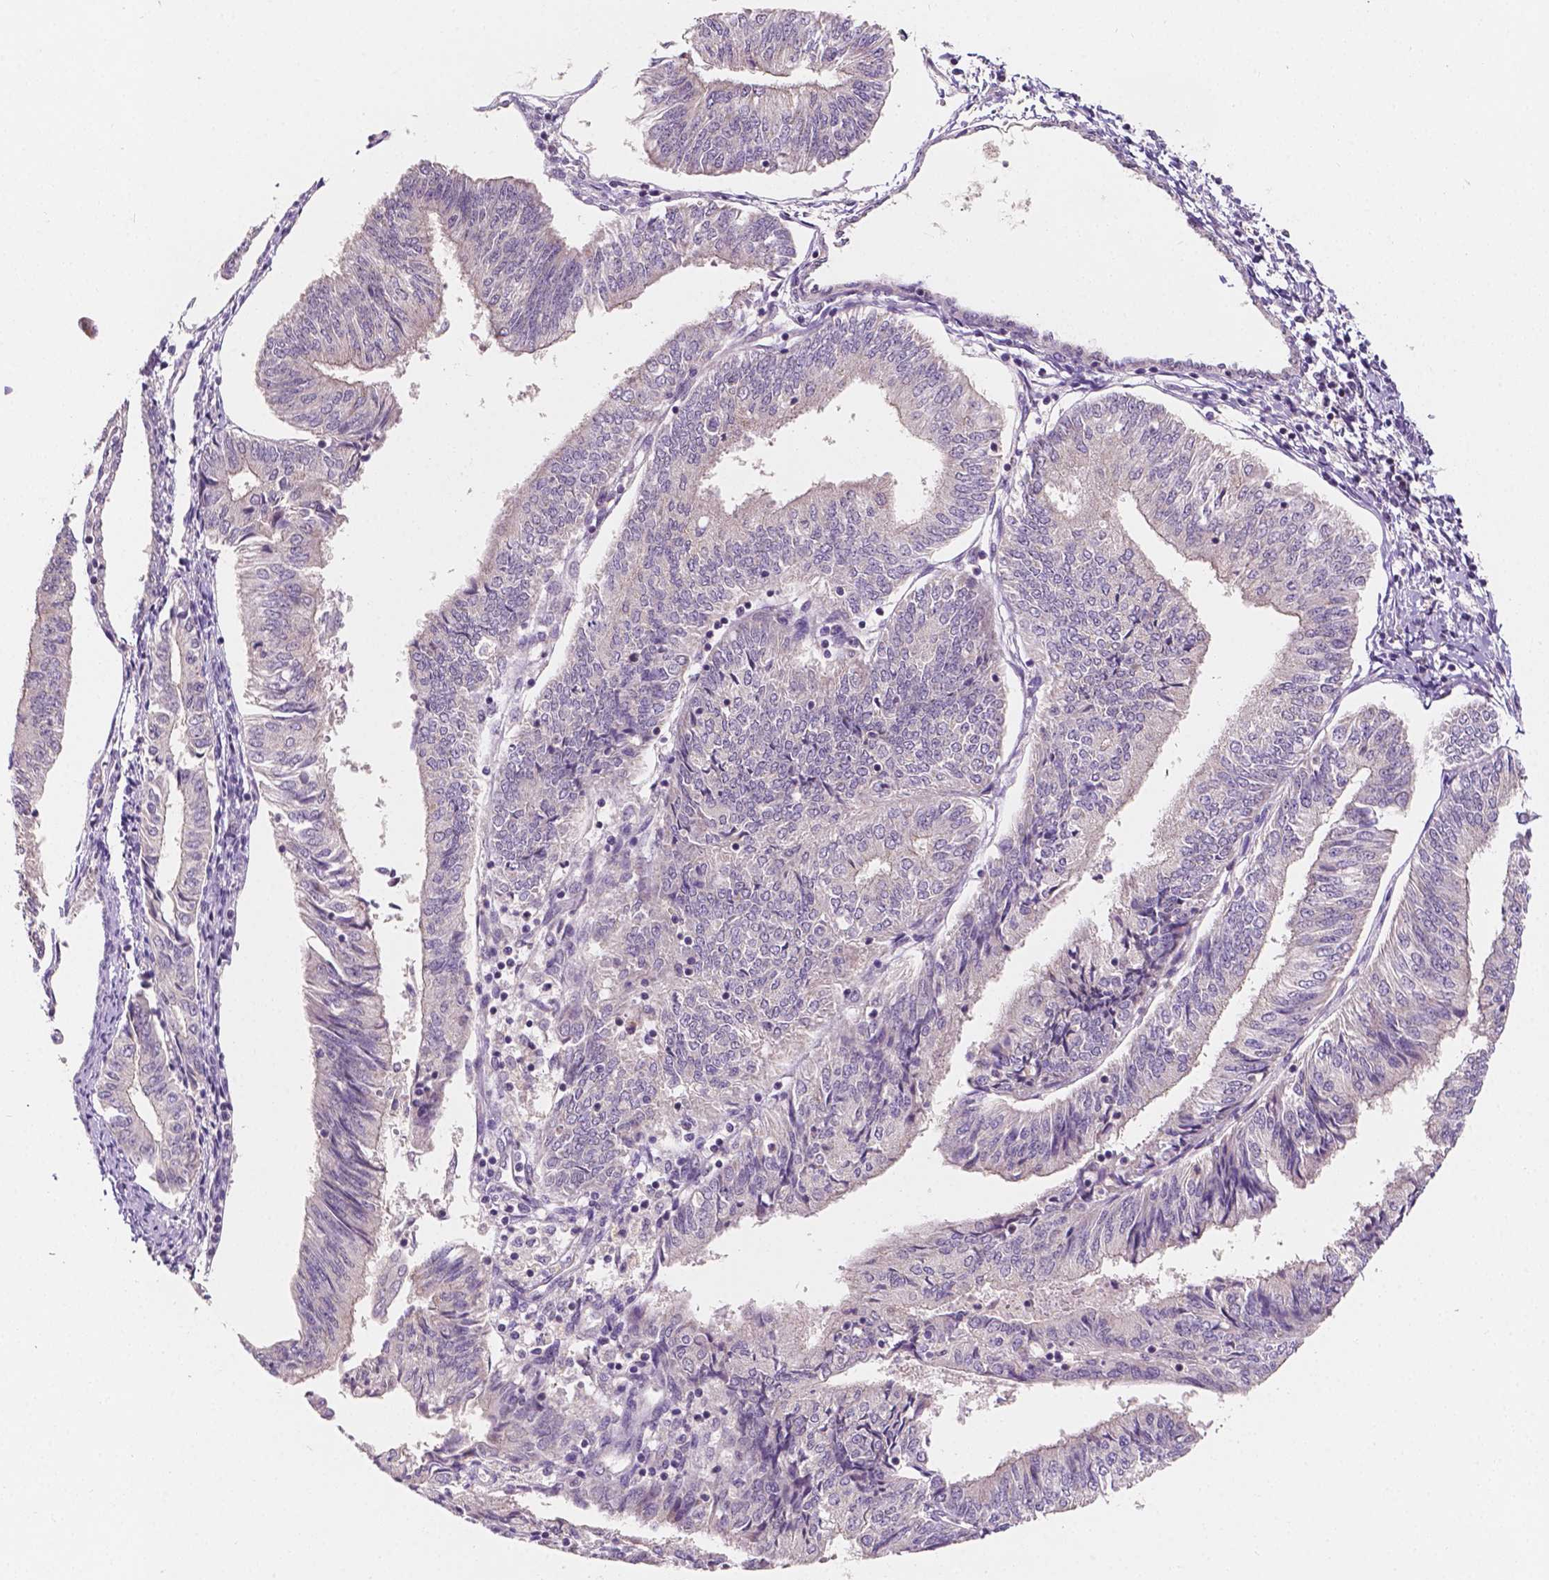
{"staining": {"intensity": "negative", "quantity": "none", "location": "none"}, "tissue": "endometrial cancer", "cell_type": "Tumor cells", "image_type": "cancer", "snomed": [{"axis": "morphology", "description": "Adenocarcinoma, NOS"}, {"axis": "topography", "description": "Endometrium"}], "caption": "Immunohistochemistry photomicrograph of neoplastic tissue: human endometrial cancer (adenocarcinoma) stained with DAB displays no significant protein expression in tumor cells.", "gene": "SIRT2", "patient": {"sex": "female", "age": 58}}